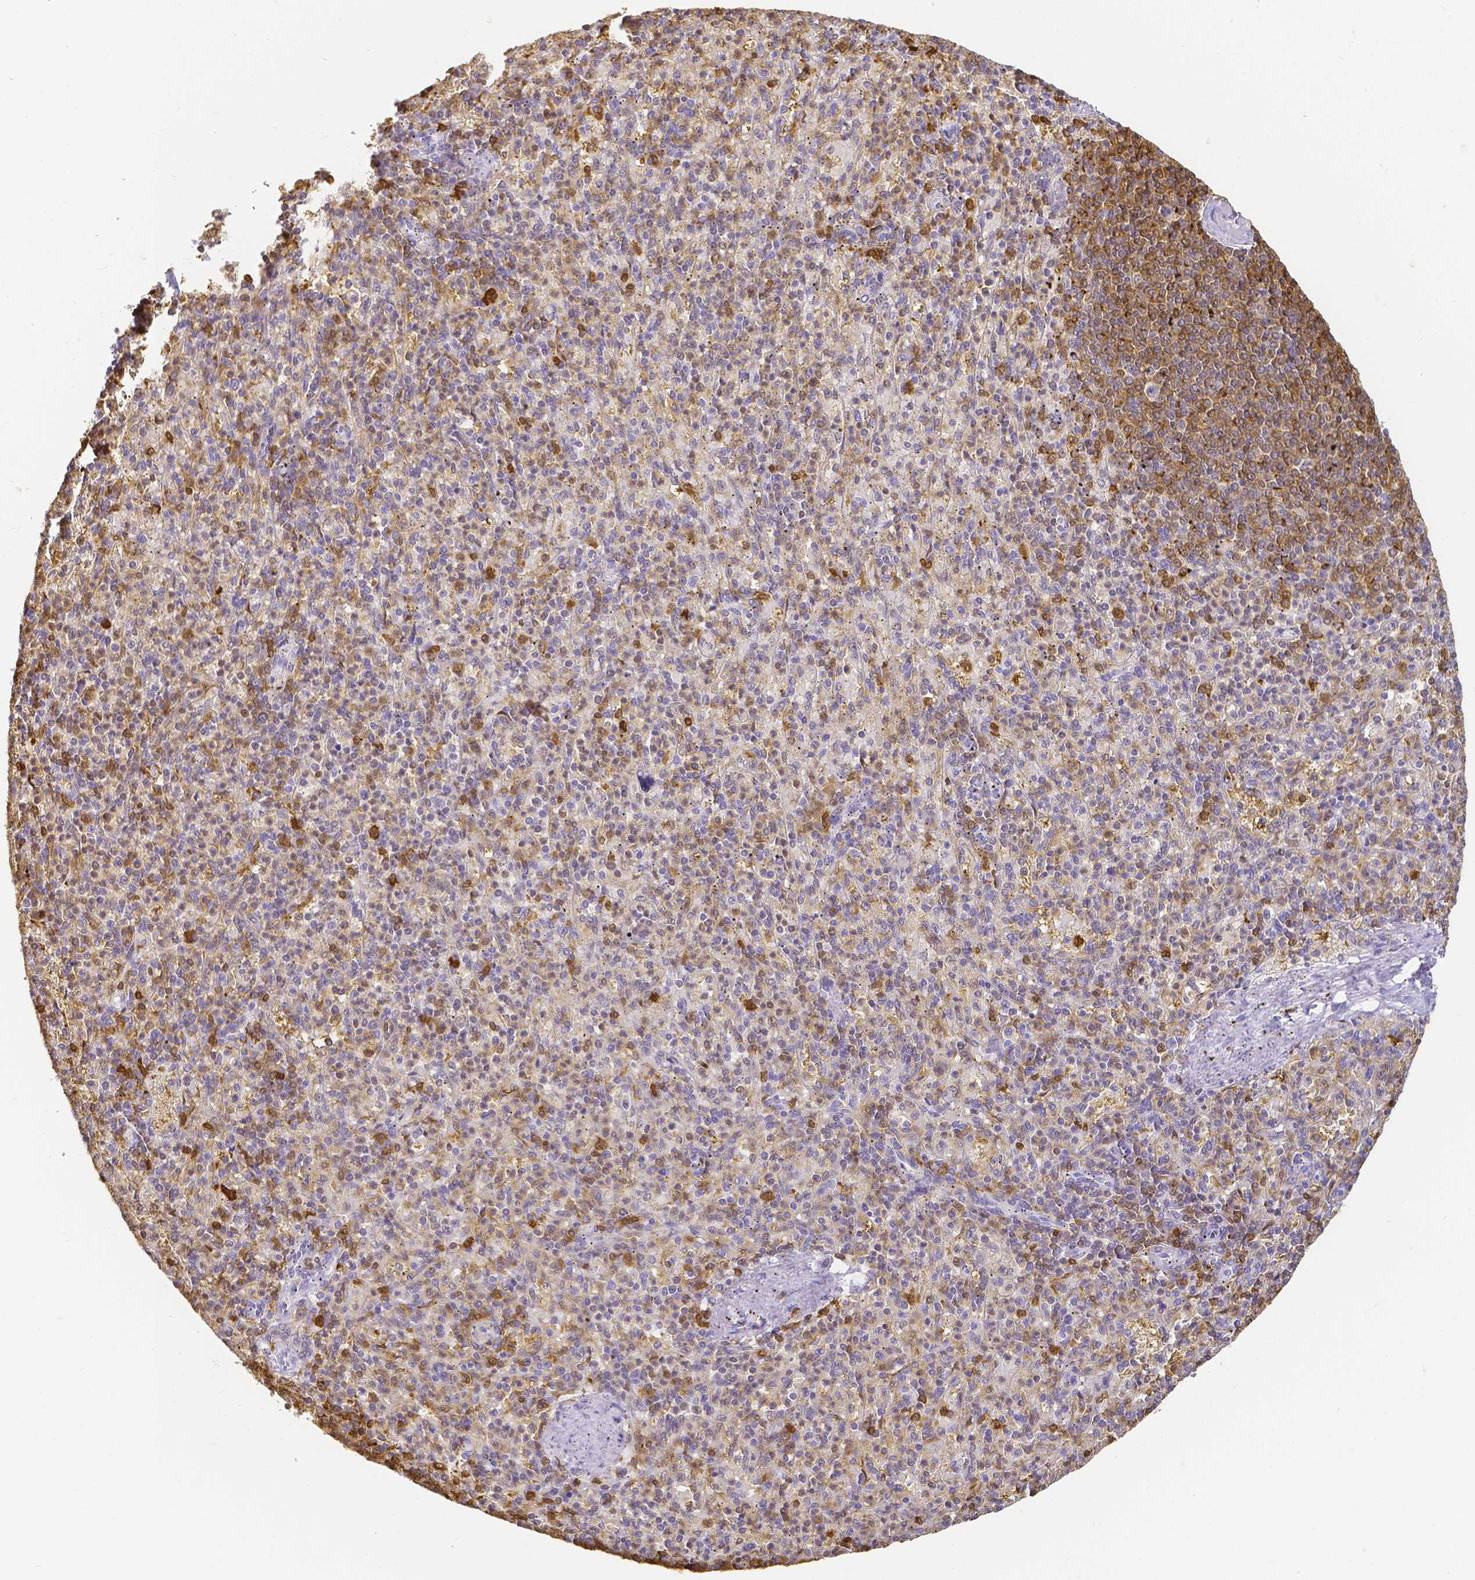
{"staining": {"intensity": "moderate", "quantity": "<25%", "location": "cytoplasmic/membranous,nuclear"}, "tissue": "spleen", "cell_type": "Cells in red pulp", "image_type": "normal", "snomed": [{"axis": "morphology", "description": "Normal tissue, NOS"}, {"axis": "topography", "description": "Spleen"}], "caption": "A low amount of moderate cytoplasmic/membranous,nuclear positivity is identified in about <25% of cells in red pulp in normal spleen.", "gene": "COTL1", "patient": {"sex": "female", "age": 74}}